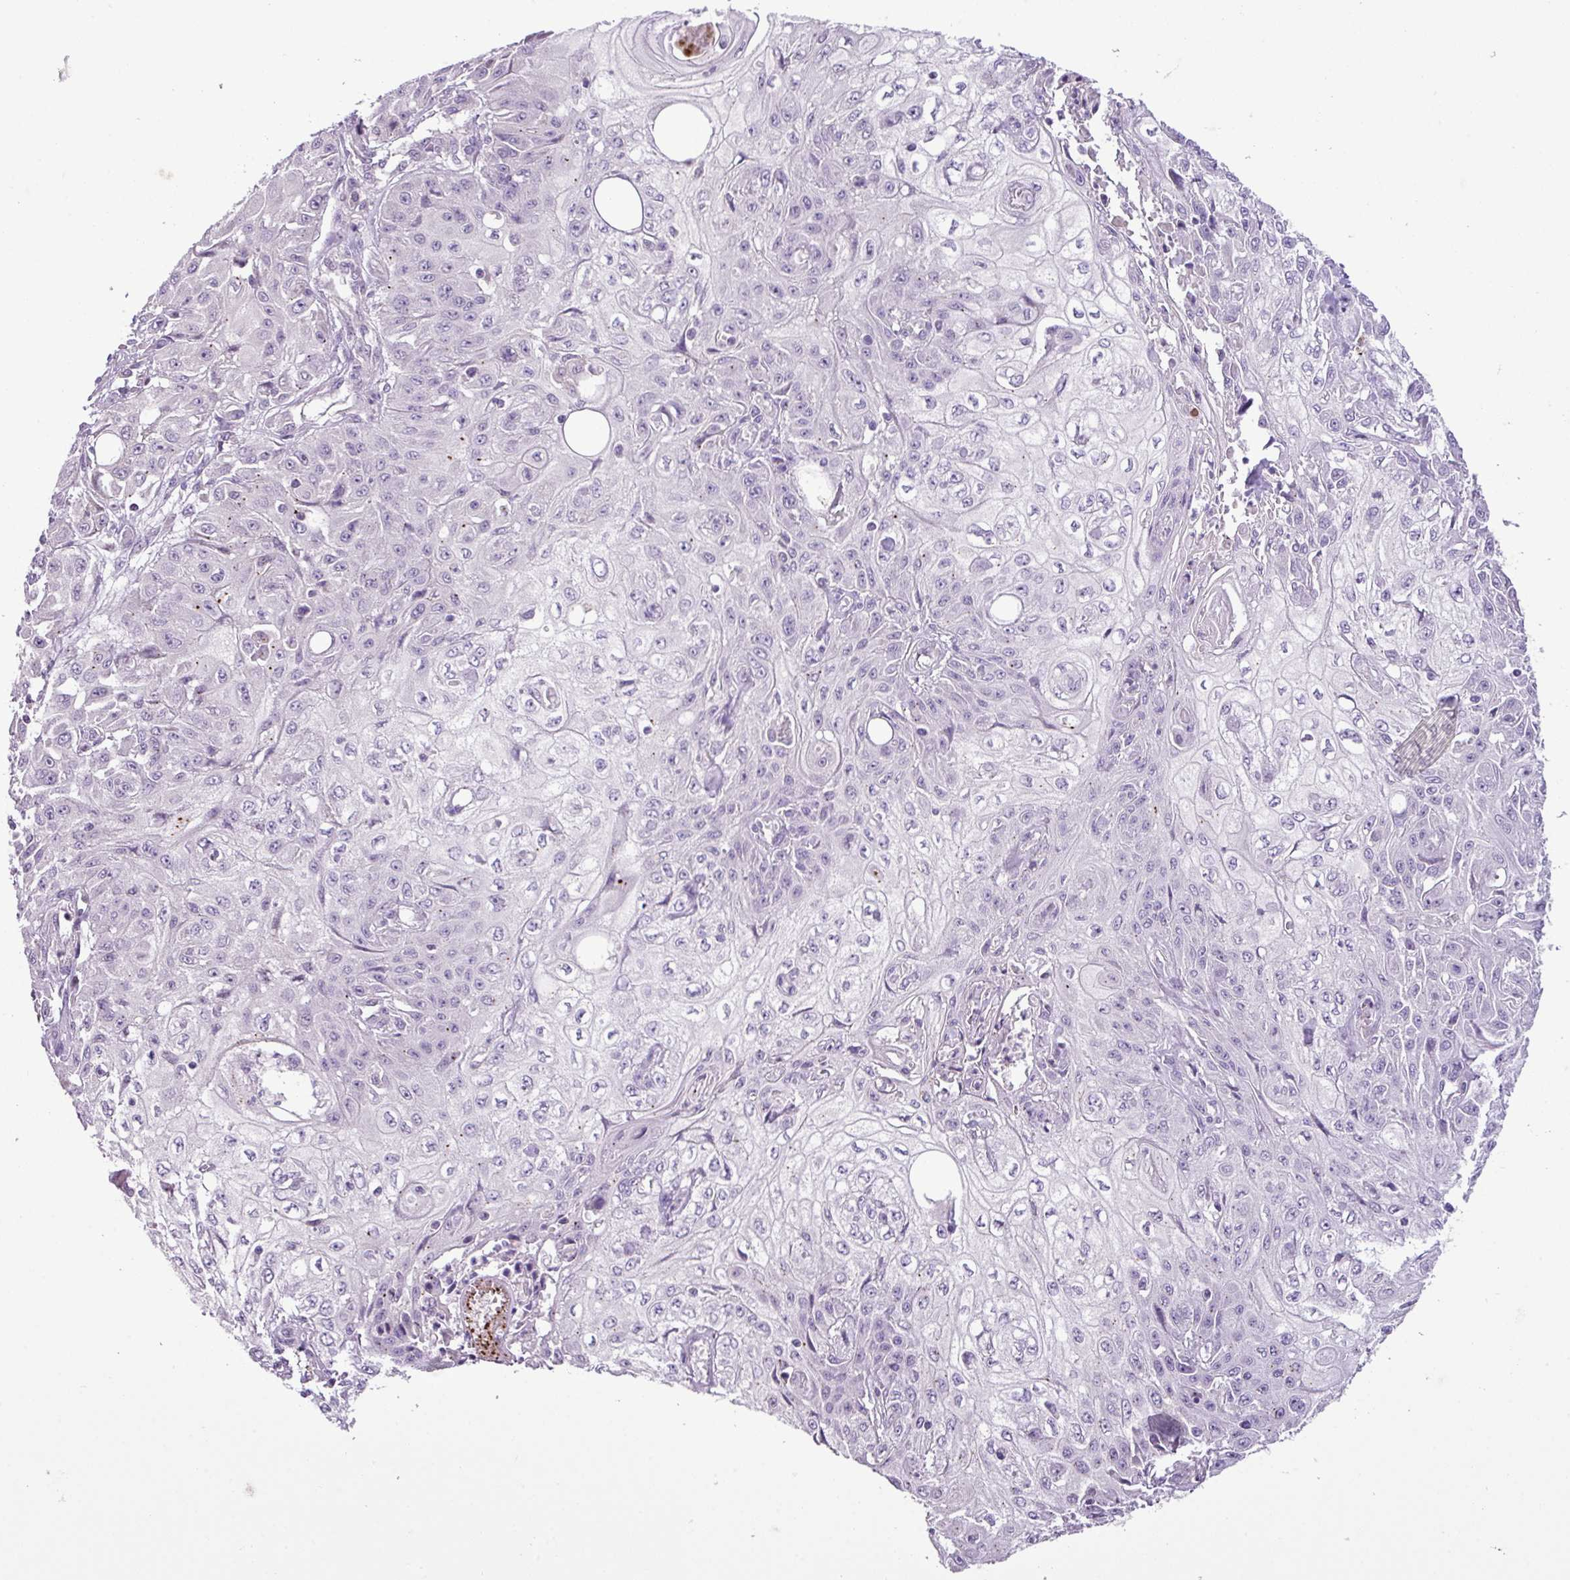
{"staining": {"intensity": "negative", "quantity": "none", "location": "none"}, "tissue": "skin cancer", "cell_type": "Tumor cells", "image_type": "cancer", "snomed": [{"axis": "morphology", "description": "Squamous cell carcinoma, NOS"}, {"axis": "morphology", "description": "Squamous cell carcinoma, metastatic, NOS"}, {"axis": "topography", "description": "Skin"}, {"axis": "topography", "description": "Lymph node"}], "caption": "Protein analysis of skin cancer (metastatic squamous cell carcinoma) demonstrates no significant expression in tumor cells.", "gene": "DNAJB13", "patient": {"sex": "male", "age": 75}}